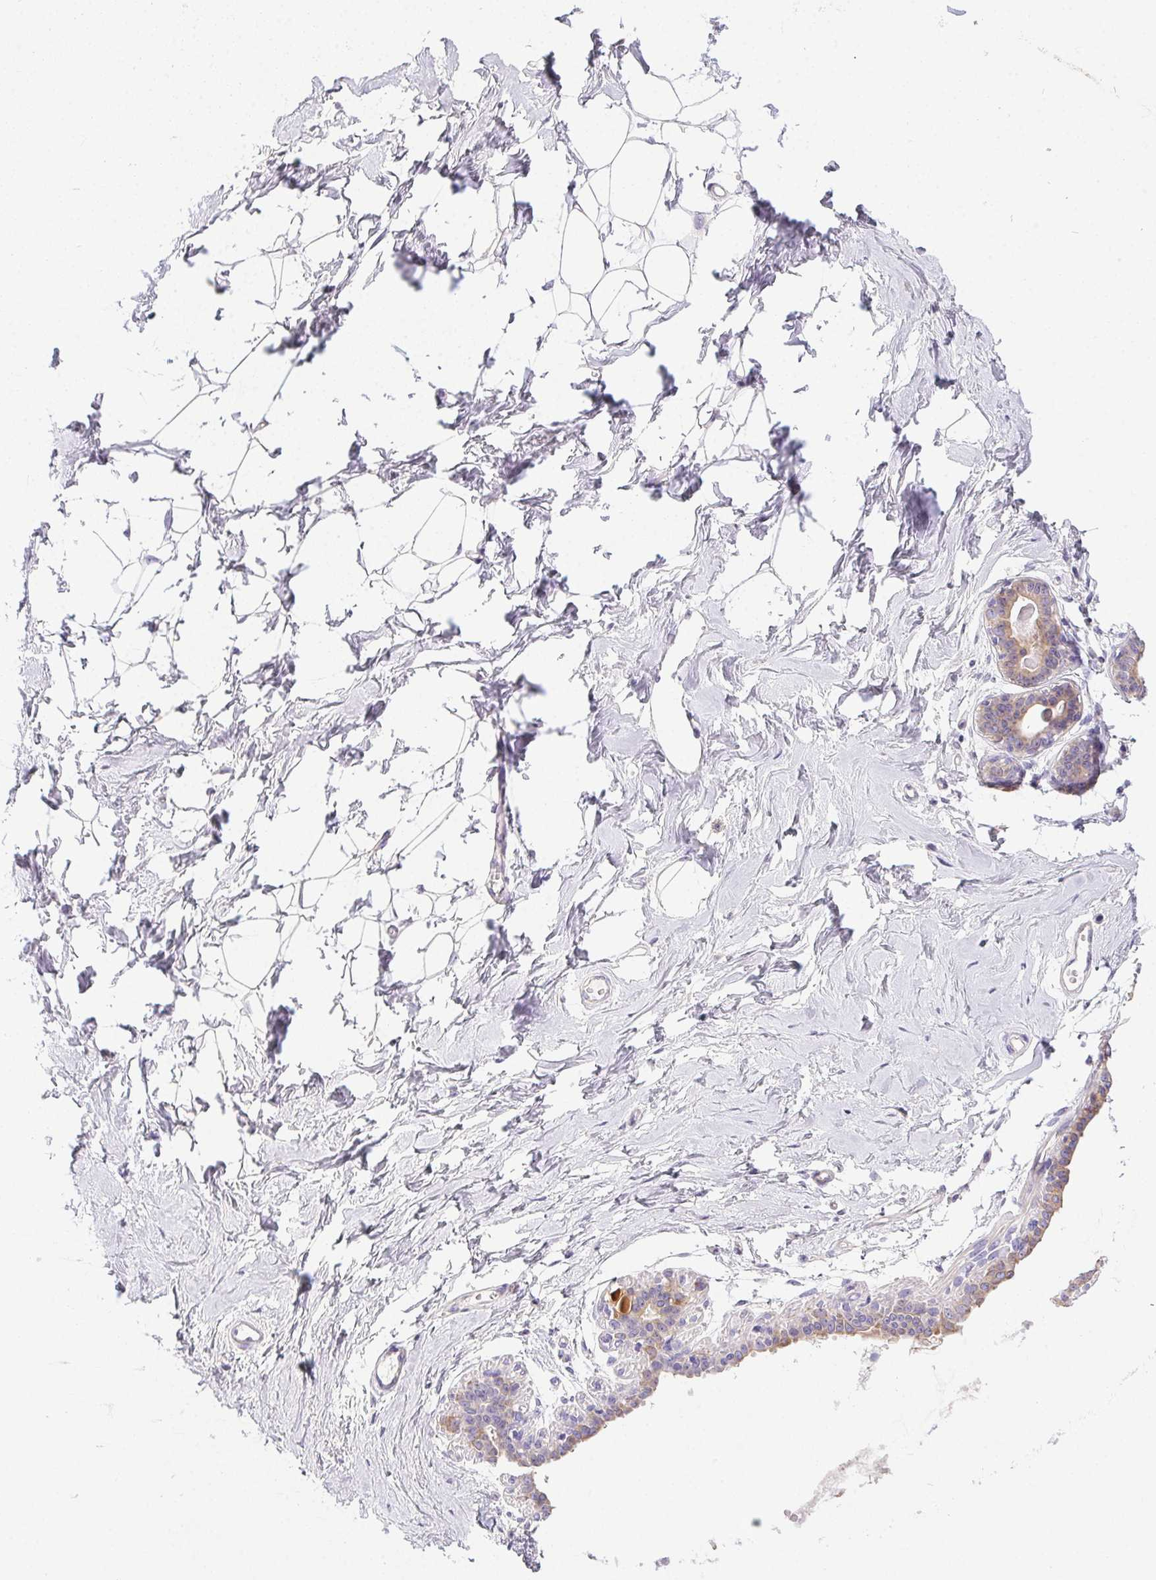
{"staining": {"intensity": "negative", "quantity": "none", "location": "none"}, "tissue": "breast", "cell_type": "Adipocytes", "image_type": "normal", "snomed": [{"axis": "morphology", "description": "Normal tissue, NOS"}, {"axis": "topography", "description": "Breast"}], "caption": "Human breast stained for a protein using IHC shows no staining in adipocytes.", "gene": "SLC17A7", "patient": {"sex": "female", "age": 45}}